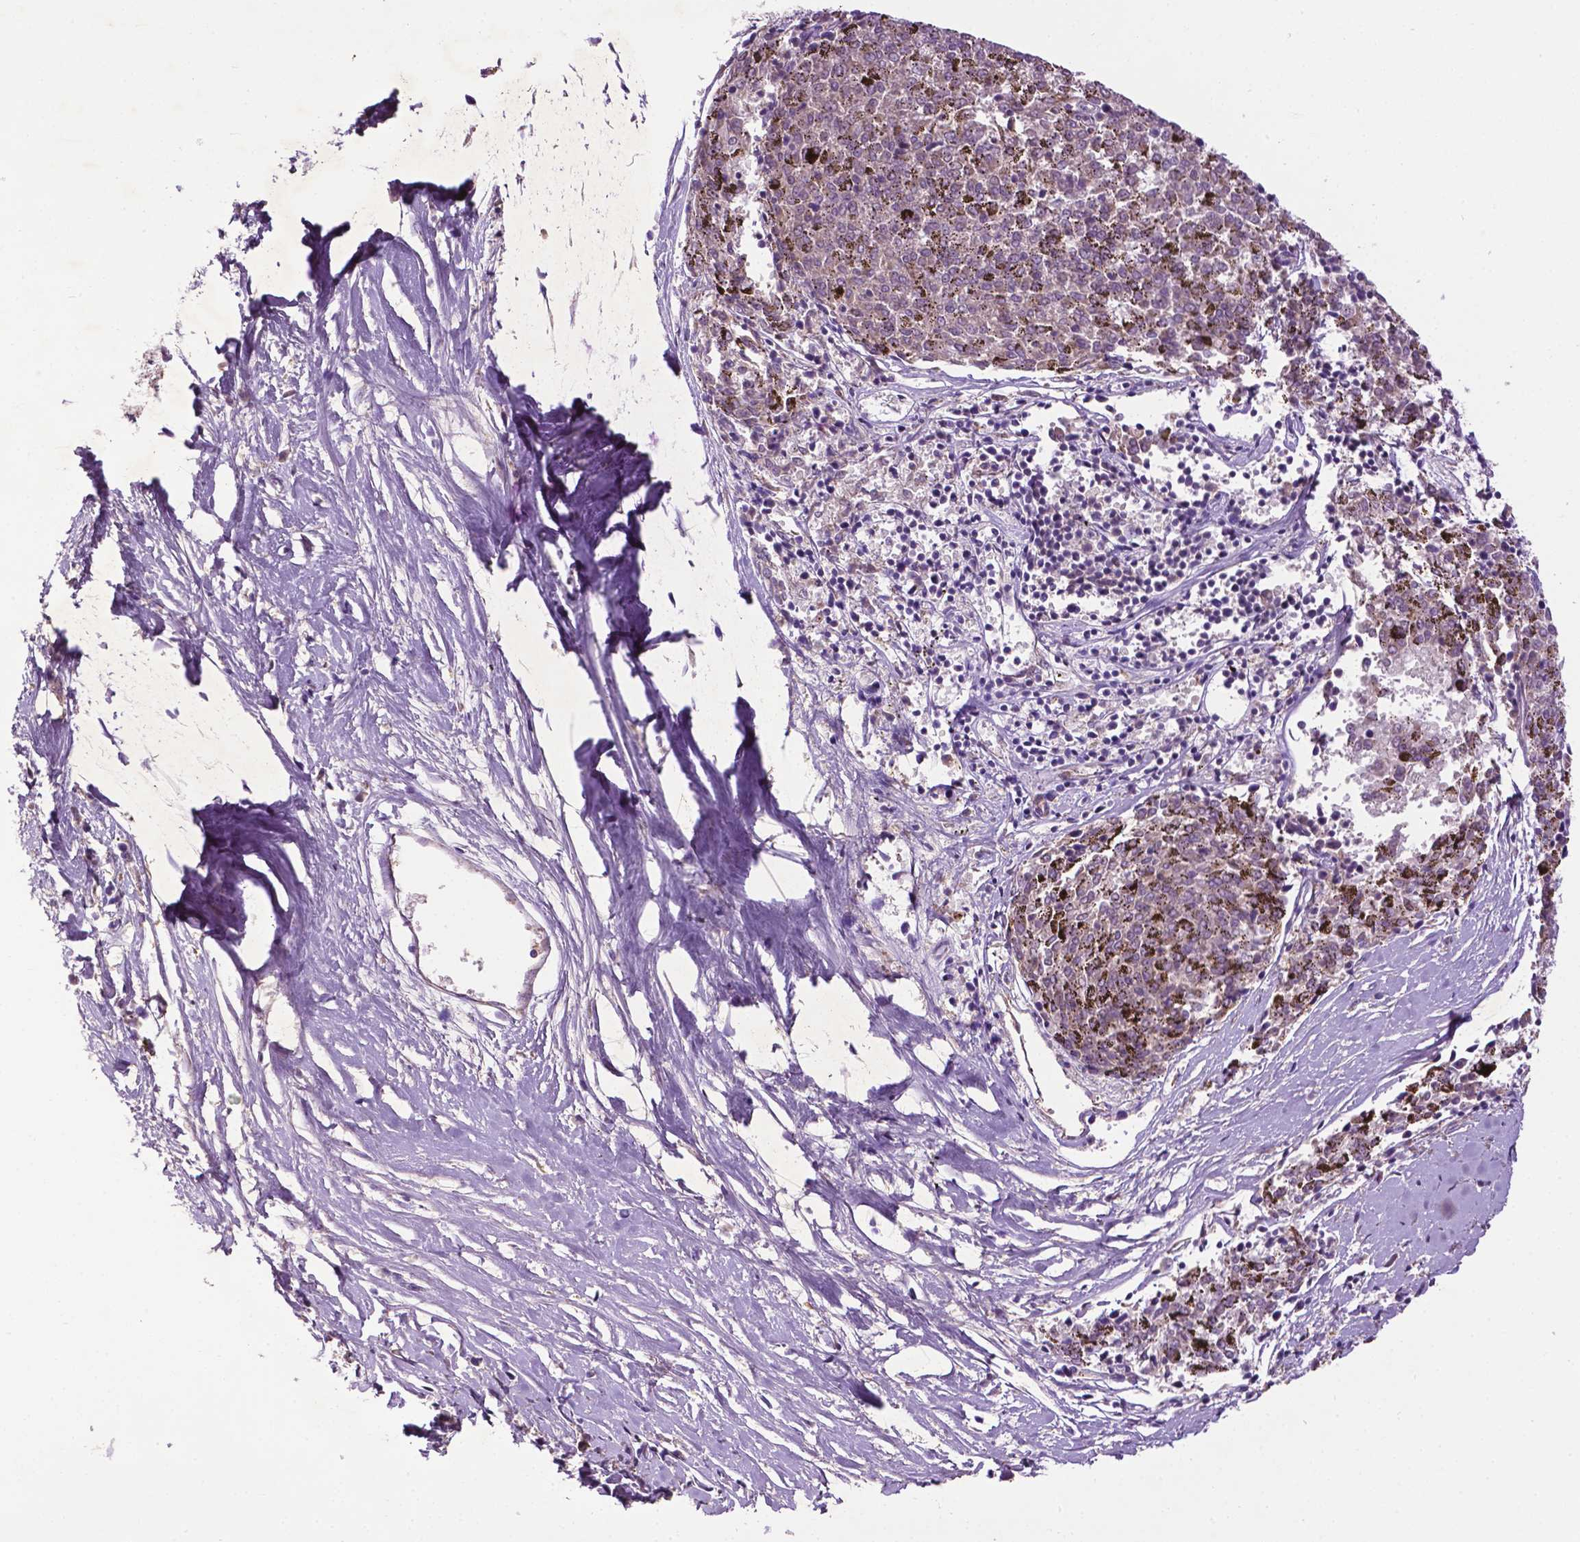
{"staining": {"intensity": "negative", "quantity": "none", "location": "none"}, "tissue": "melanoma", "cell_type": "Tumor cells", "image_type": "cancer", "snomed": [{"axis": "morphology", "description": "Malignant melanoma, NOS"}, {"axis": "topography", "description": "Skin"}], "caption": "Tumor cells are negative for brown protein staining in melanoma.", "gene": "ZNF41", "patient": {"sex": "female", "age": 72}}